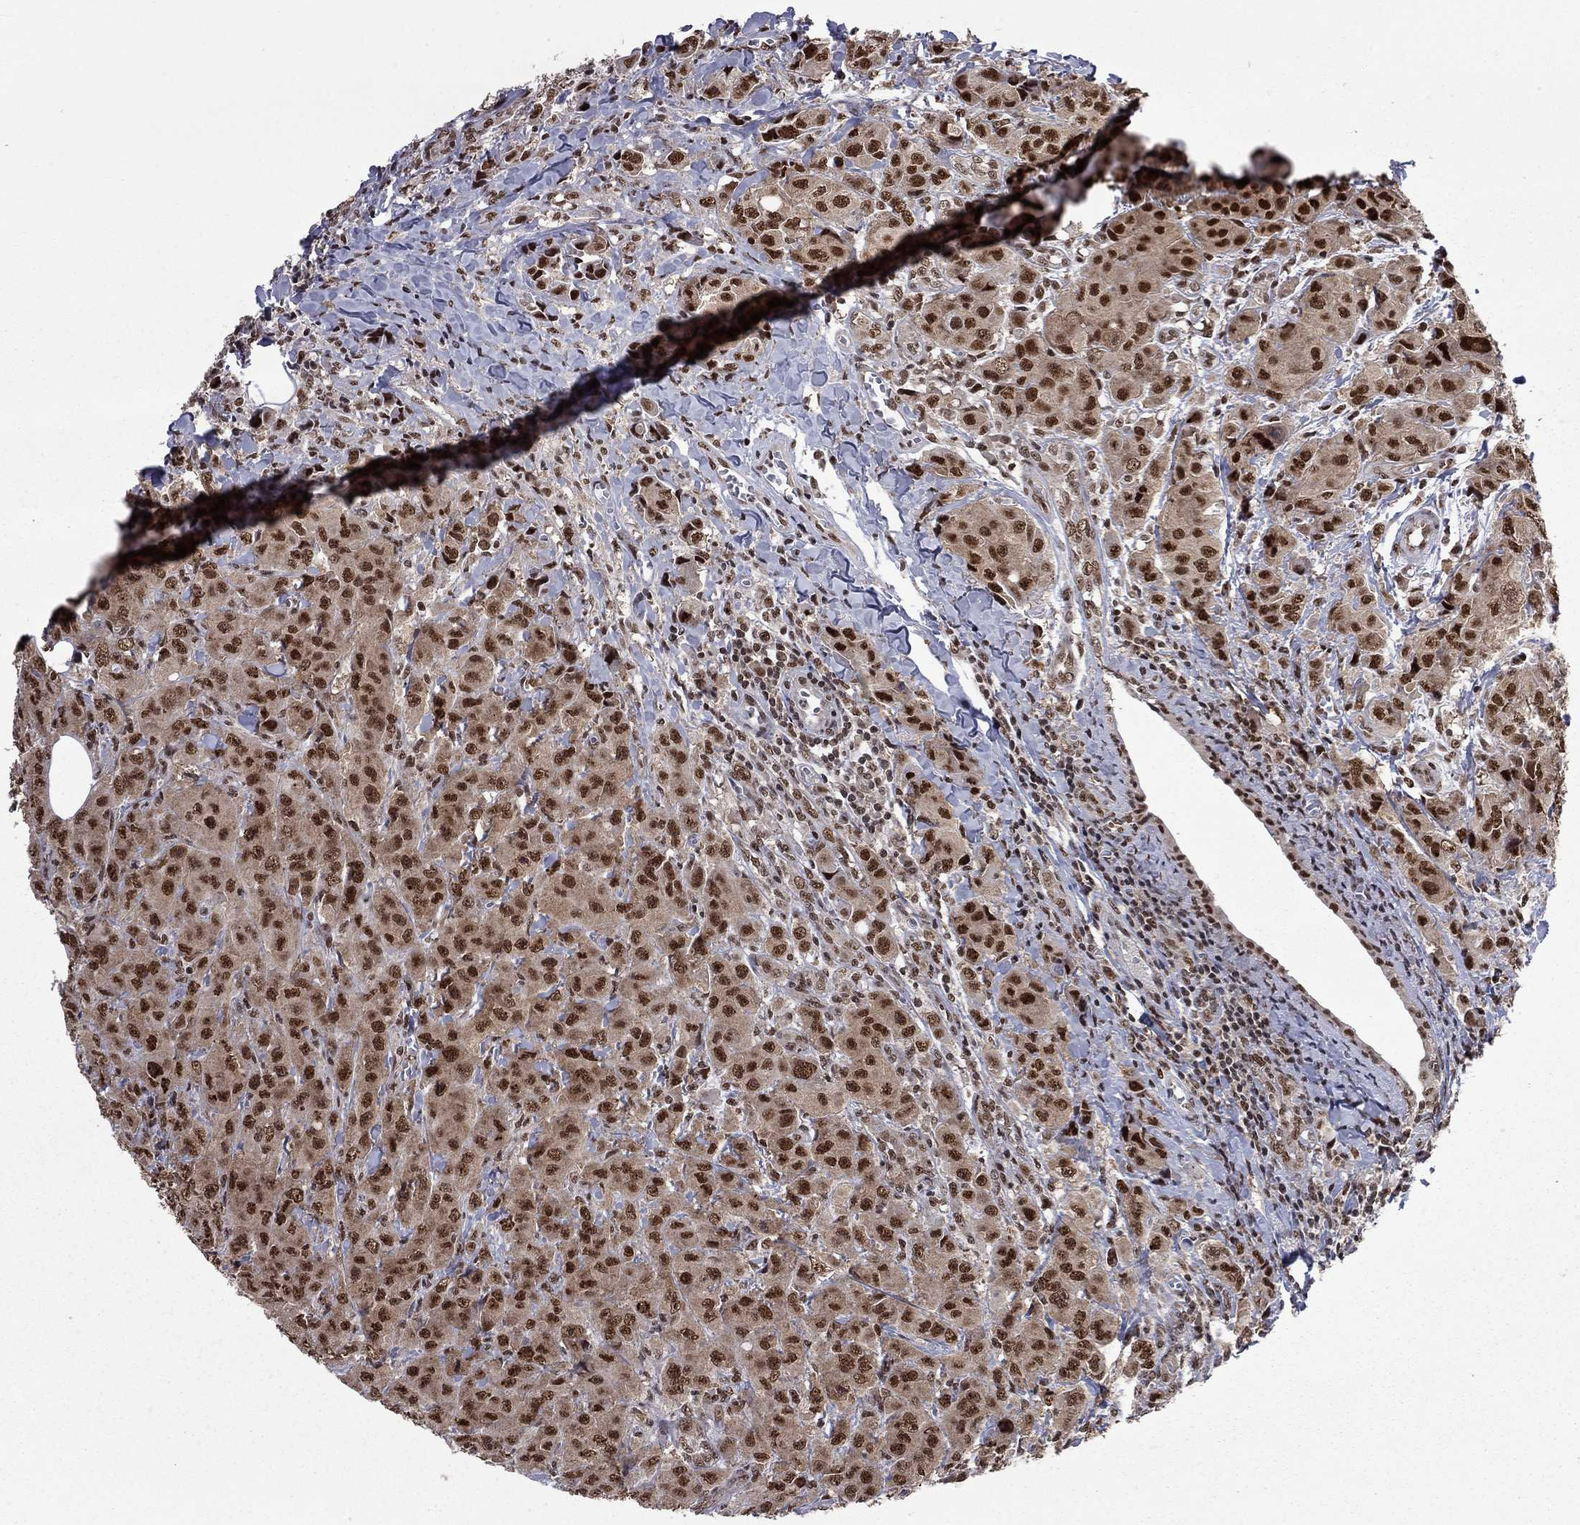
{"staining": {"intensity": "strong", "quantity": ">75%", "location": "nuclear"}, "tissue": "breast cancer", "cell_type": "Tumor cells", "image_type": "cancer", "snomed": [{"axis": "morphology", "description": "Duct carcinoma"}, {"axis": "topography", "description": "Breast"}], "caption": "This image demonstrates immunohistochemistry (IHC) staining of breast cancer, with high strong nuclear expression in about >75% of tumor cells.", "gene": "MED25", "patient": {"sex": "female", "age": 43}}